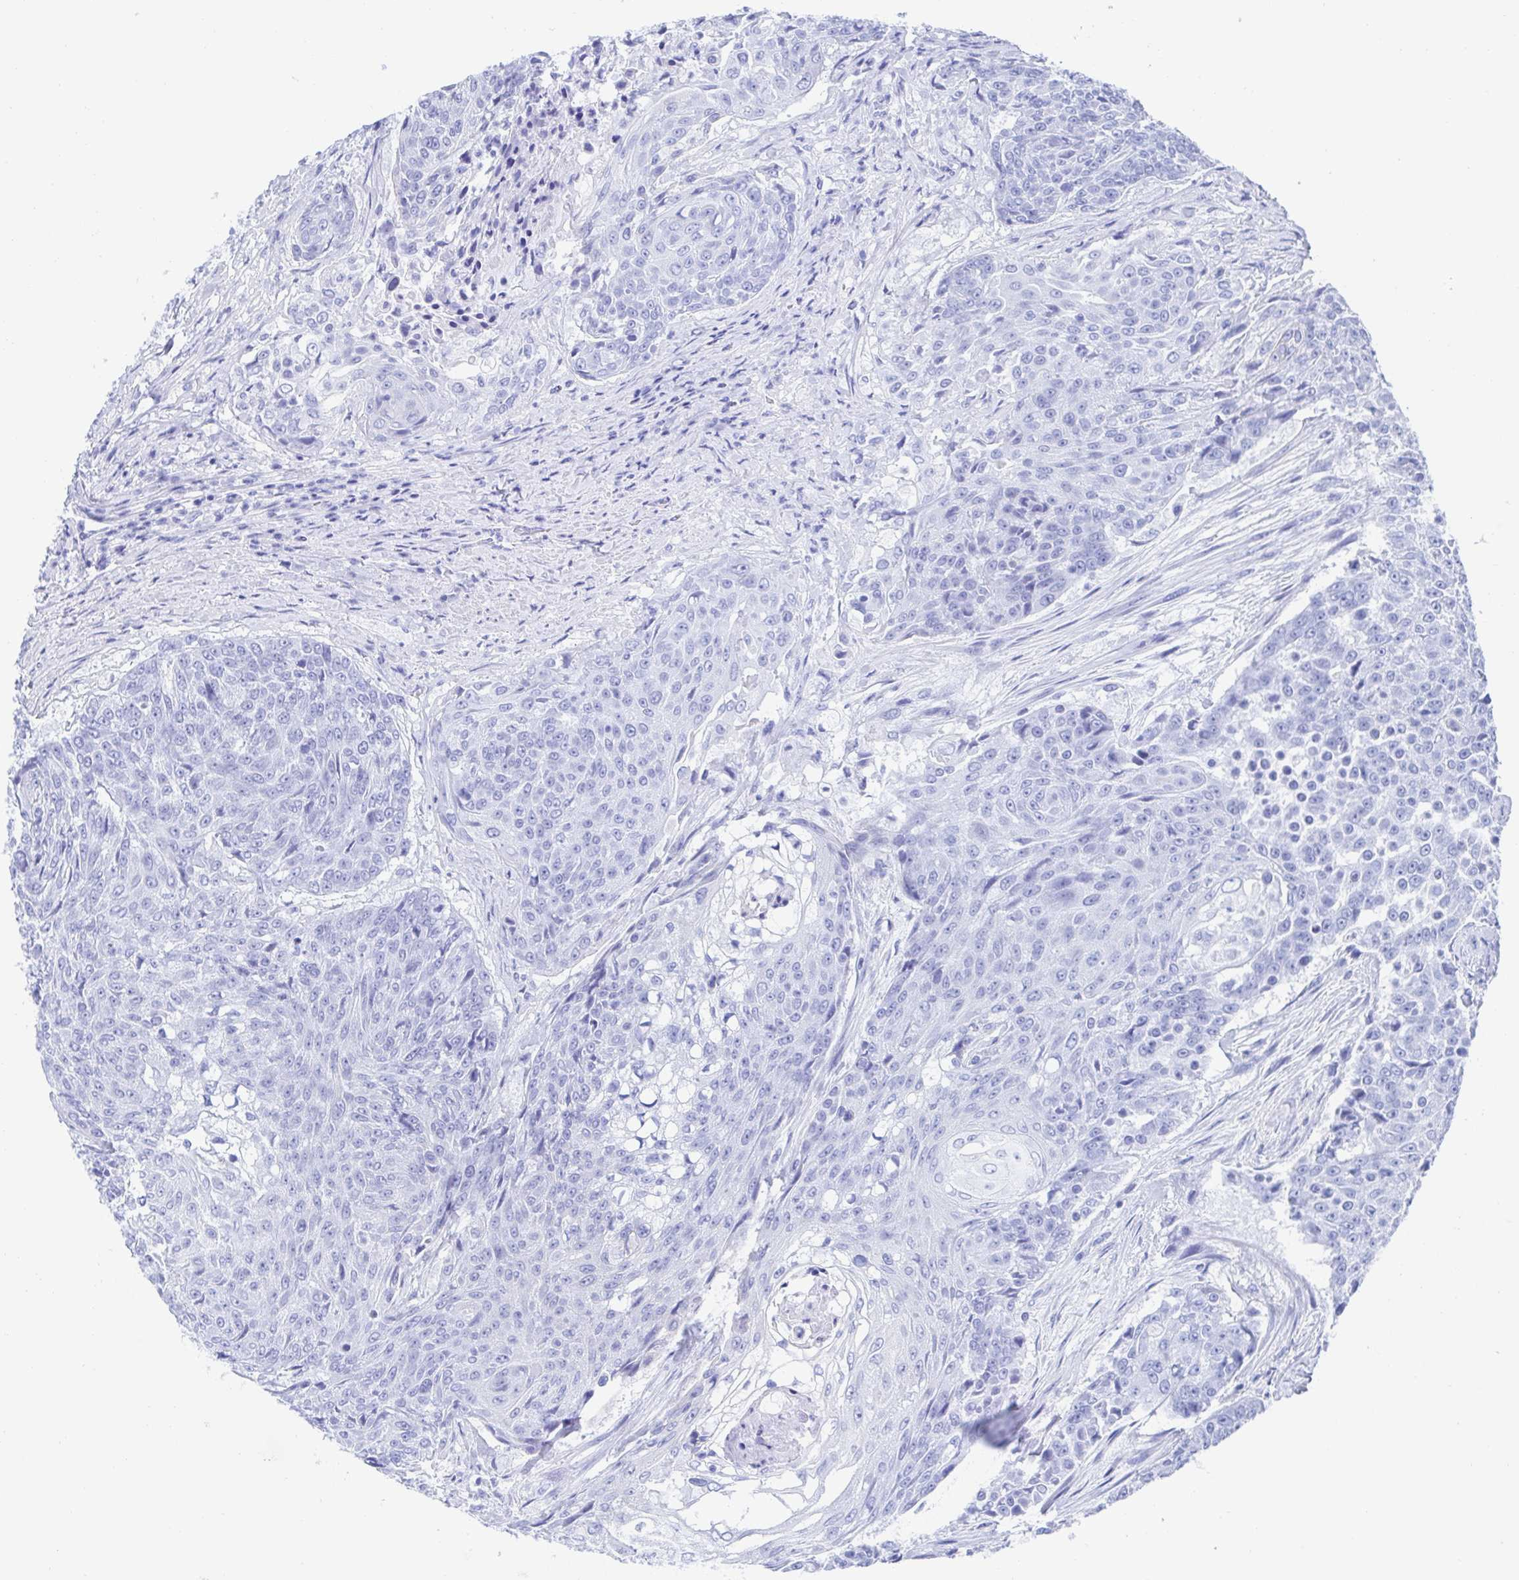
{"staining": {"intensity": "negative", "quantity": "none", "location": "none"}, "tissue": "urothelial cancer", "cell_type": "Tumor cells", "image_type": "cancer", "snomed": [{"axis": "morphology", "description": "Urothelial carcinoma, High grade"}, {"axis": "topography", "description": "Urinary bladder"}], "caption": "DAB immunohistochemical staining of urothelial cancer displays no significant staining in tumor cells. (DAB (3,3'-diaminobenzidine) immunohistochemistry with hematoxylin counter stain).", "gene": "KLC3", "patient": {"sex": "female", "age": 63}}